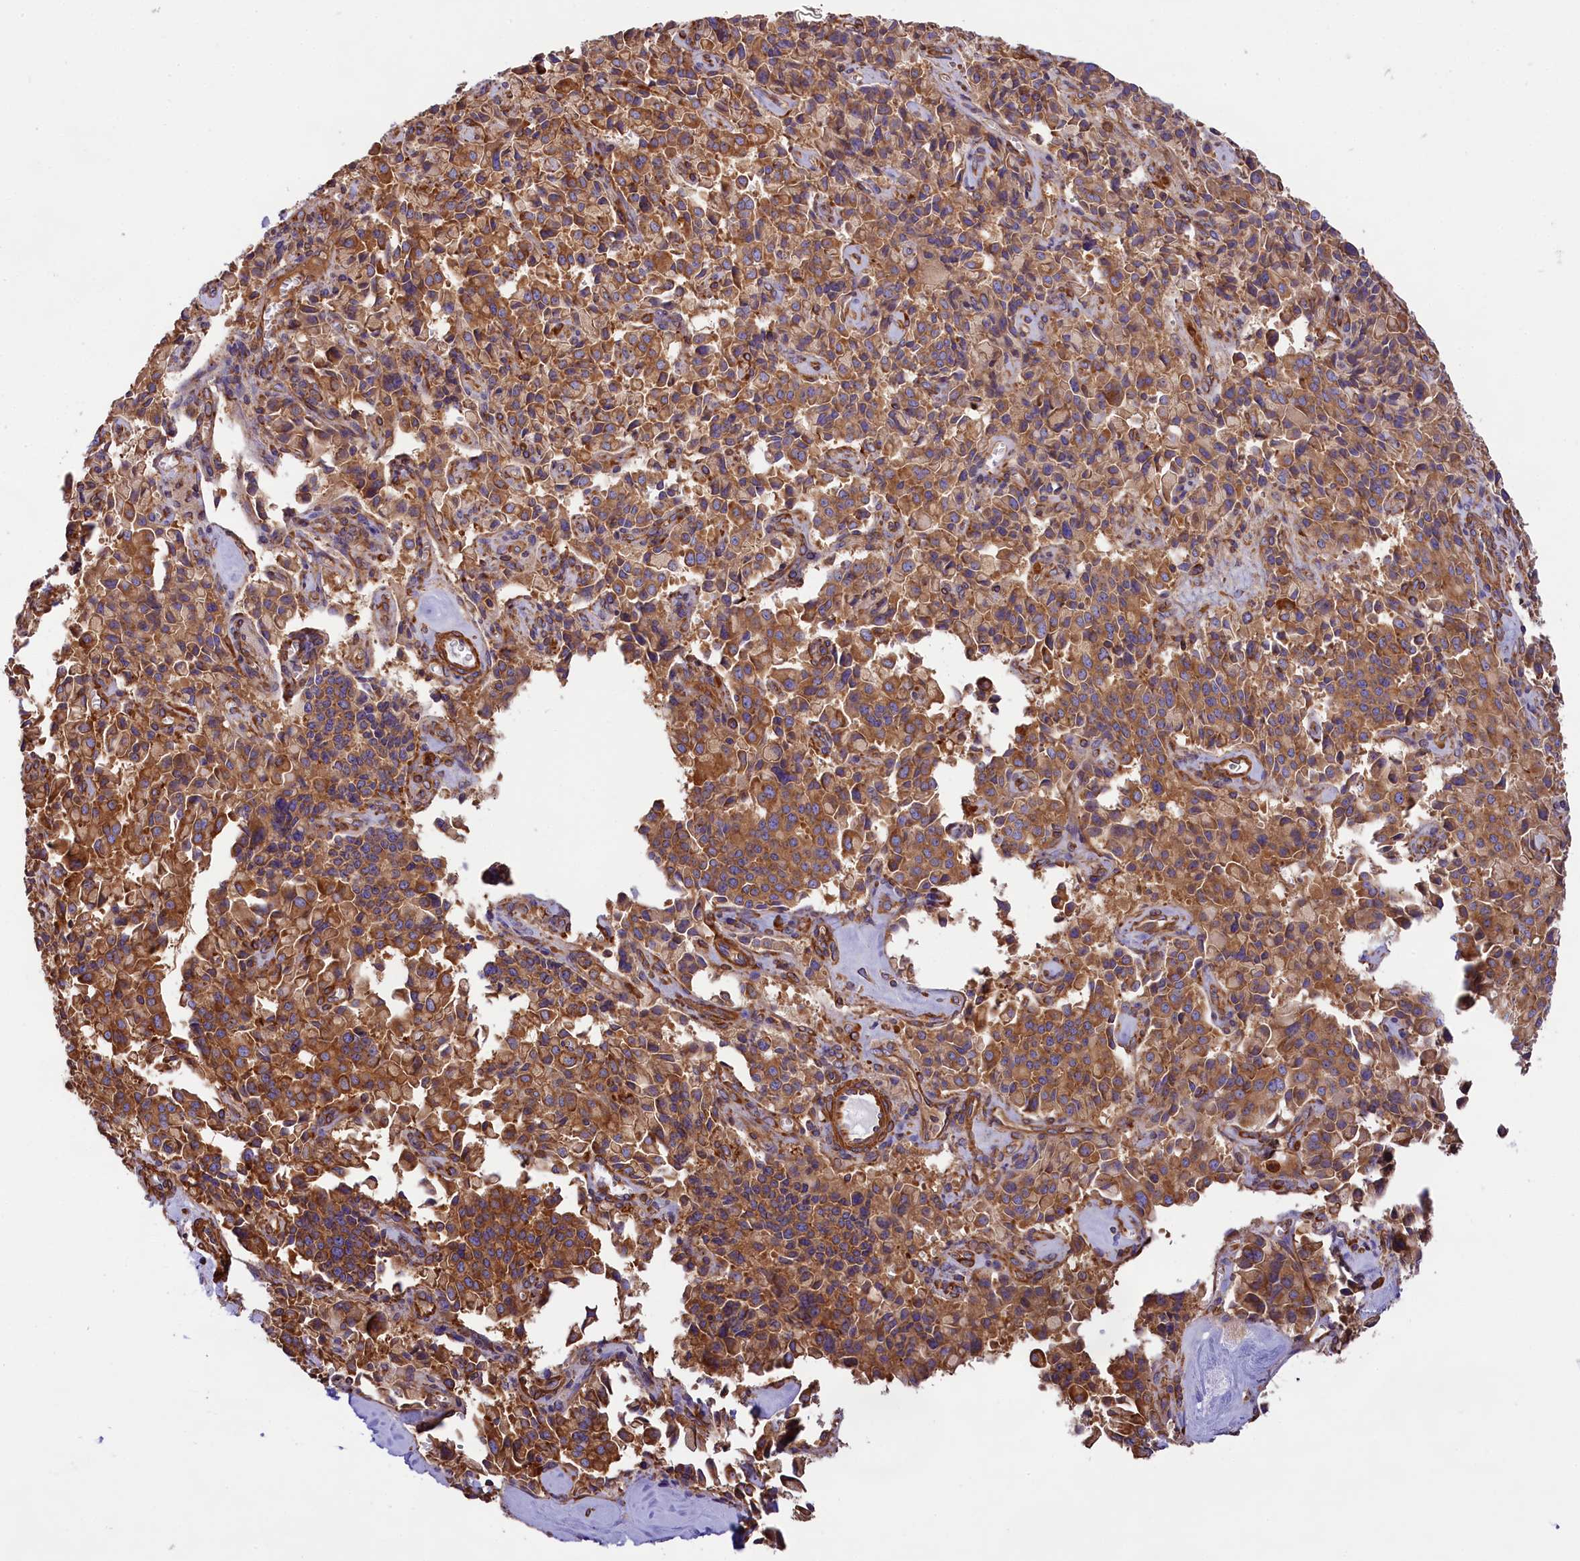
{"staining": {"intensity": "moderate", "quantity": ">75%", "location": "cytoplasmic/membranous"}, "tissue": "pancreatic cancer", "cell_type": "Tumor cells", "image_type": "cancer", "snomed": [{"axis": "morphology", "description": "Adenocarcinoma, NOS"}, {"axis": "topography", "description": "Pancreas"}], "caption": "Protein analysis of pancreatic cancer (adenocarcinoma) tissue demonstrates moderate cytoplasmic/membranous positivity in about >75% of tumor cells.", "gene": "GYS1", "patient": {"sex": "male", "age": 65}}